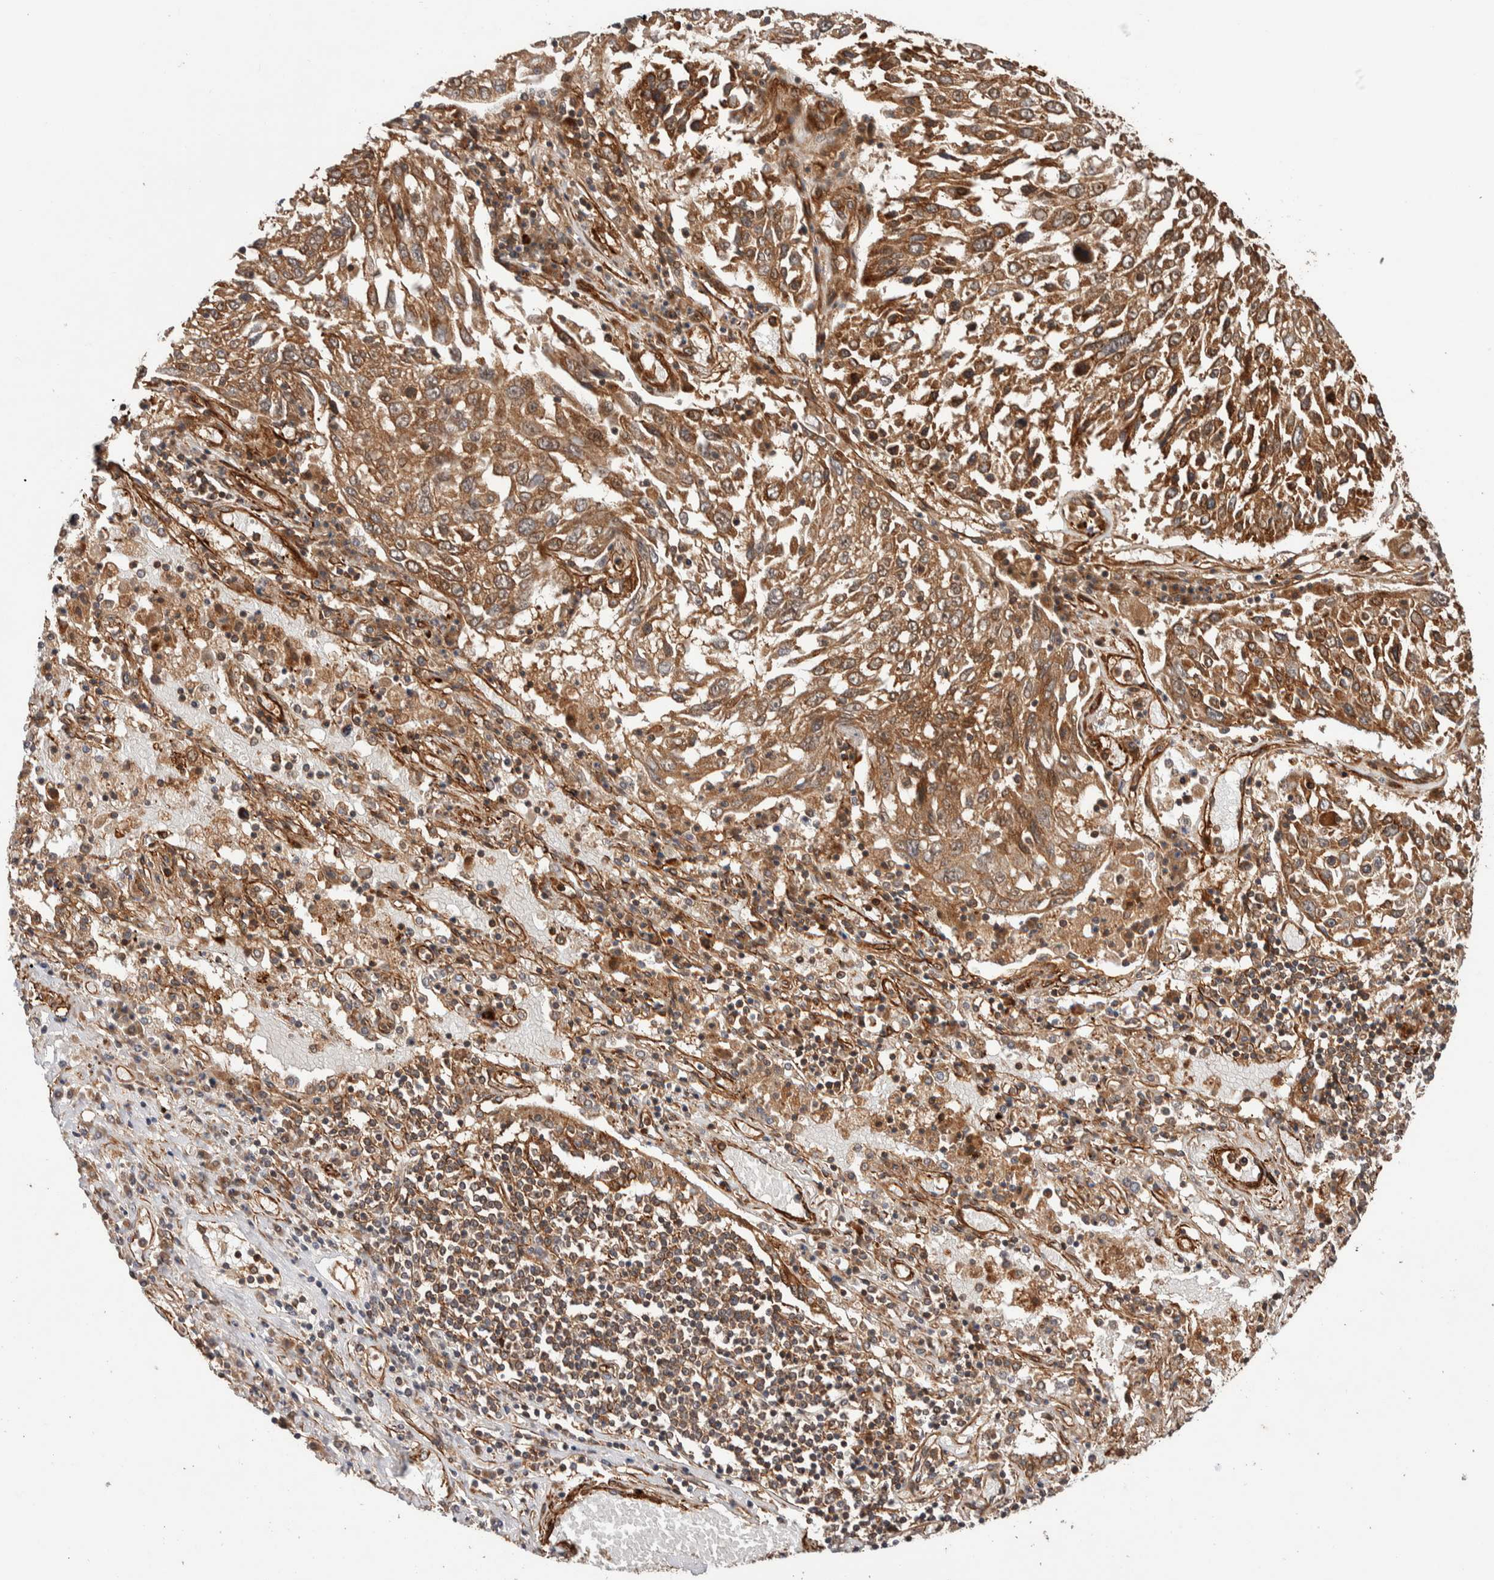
{"staining": {"intensity": "moderate", "quantity": ">75%", "location": "cytoplasmic/membranous"}, "tissue": "lung cancer", "cell_type": "Tumor cells", "image_type": "cancer", "snomed": [{"axis": "morphology", "description": "Squamous cell carcinoma, NOS"}, {"axis": "topography", "description": "Lung"}], "caption": "Moderate cytoplasmic/membranous positivity is identified in approximately >75% of tumor cells in lung cancer (squamous cell carcinoma).", "gene": "SYNRG", "patient": {"sex": "male", "age": 65}}